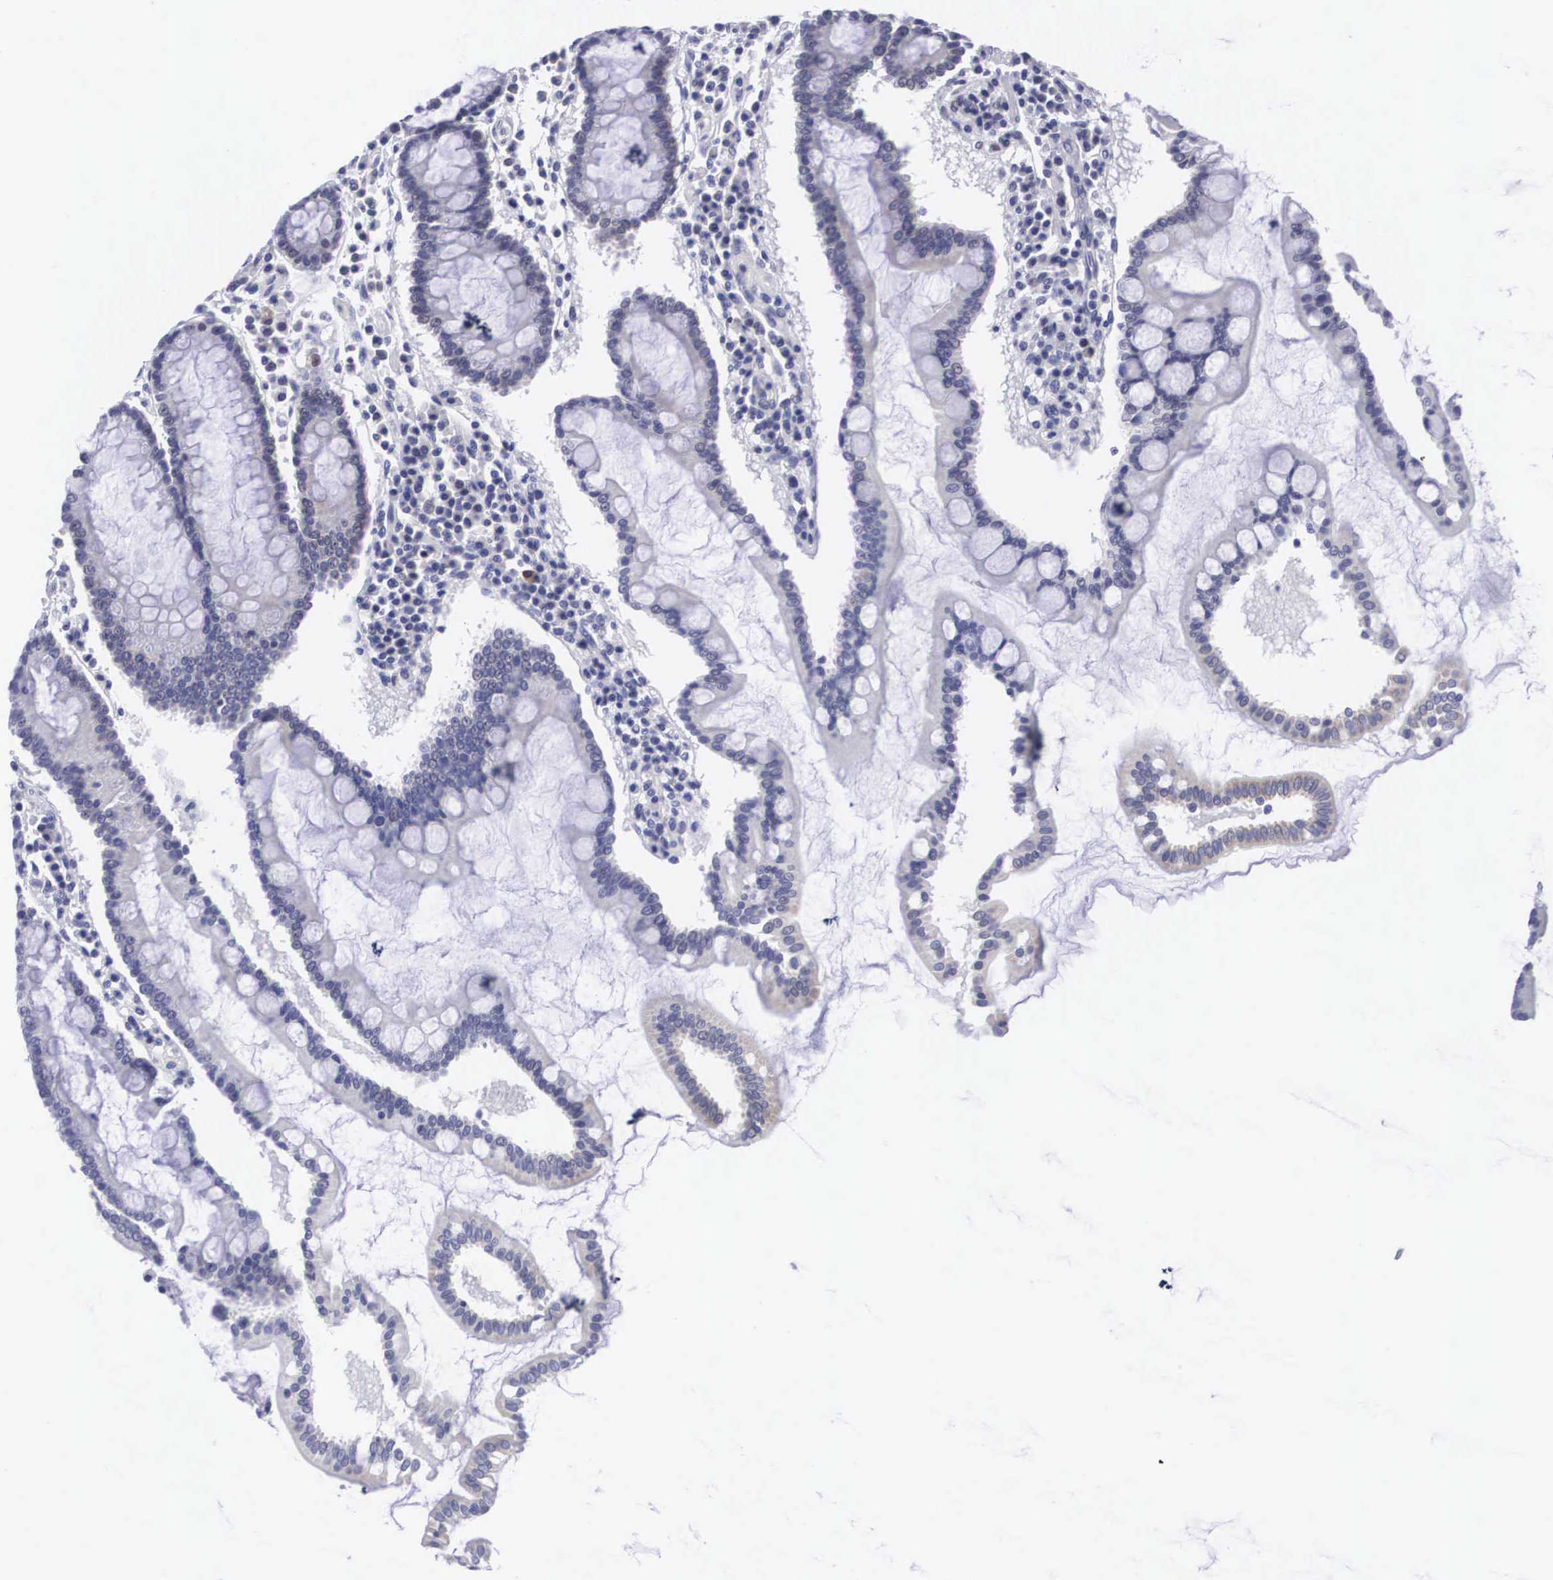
{"staining": {"intensity": "moderate", "quantity": "<25%", "location": "nuclear"}, "tissue": "duodenum", "cell_type": "Glandular cells", "image_type": "normal", "snomed": [{"axis": "morphology", "description": "Normal tissue, NOS"}, {"axis": "topography", "description": "Duodenum"}], "caption": "Immunohistochemistry staining of benign duodenum, which displays low levels of moderate nuclear positivity in approximately <25% of glandular cells indicating moderate nuclear protein staining. The staining was performed using DAB (brown) for protein detection and nuclei were counterstained in hematoxylin (blue).", "gene": "SOX11", "patient": {"sex": "male", "age": 73}}